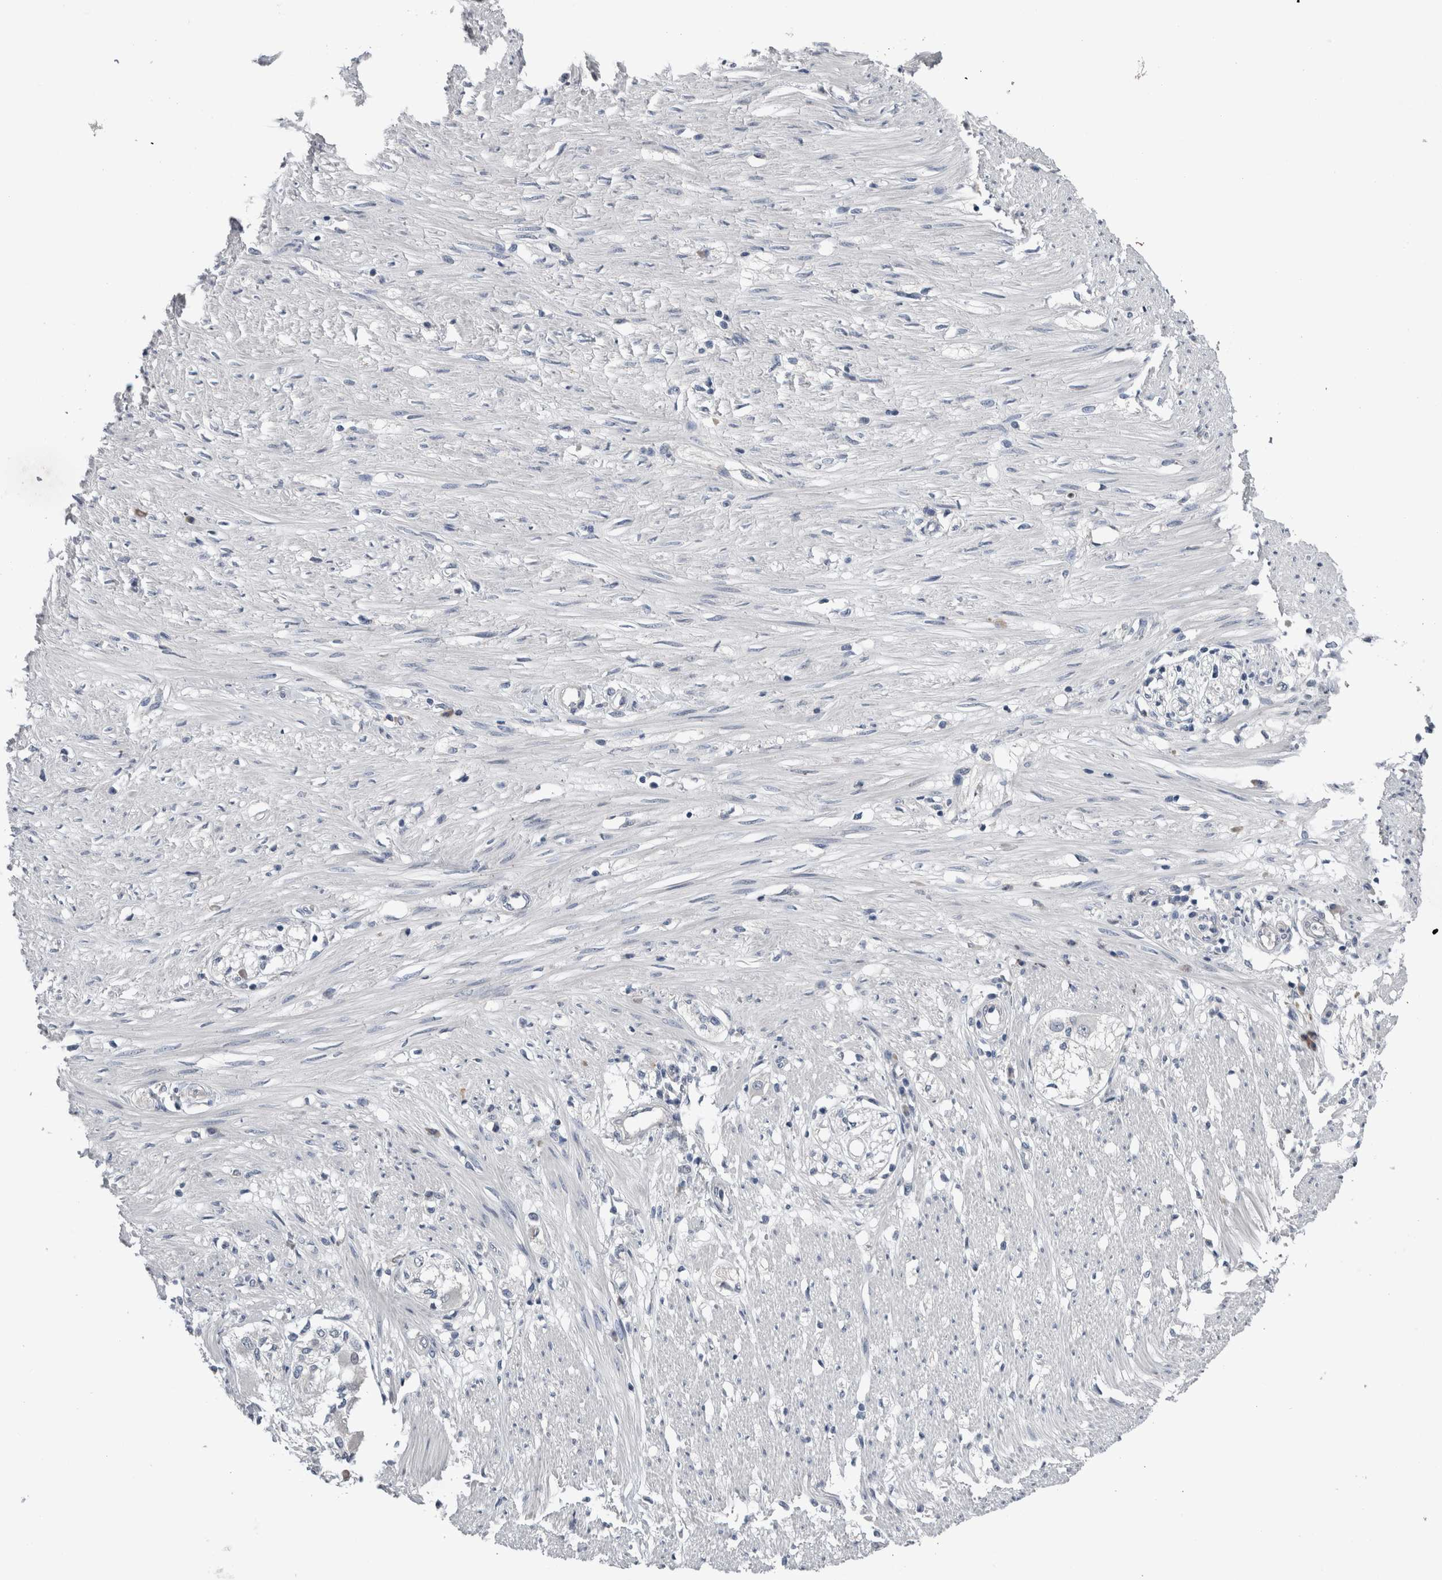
{"staining": {"intensity": "negative", "quantity": "none", "location": "none"}, "tissue": "adipose tissue", "cell_type": "Adipocytes", "image_type": "normal", "snomed": [{"axis": "morphology", "description": "Normal tissue, NOS"}, {"axis": "morphology", "description": "Adenocarcinoma, NOS"}, {"axis": "topography", "description": "Colon"}, {"axis": "topography", "description": "Peripheral nerve tissue"}], "caption": "Immunohistochemistry (IHC) image of benign adipose tissue: human adipose tissue stained with DAB demonstrates no significant protein positivity in adipocytes.", "gene": "CRNN", "patient": {"sex": "male", "age": 14}}